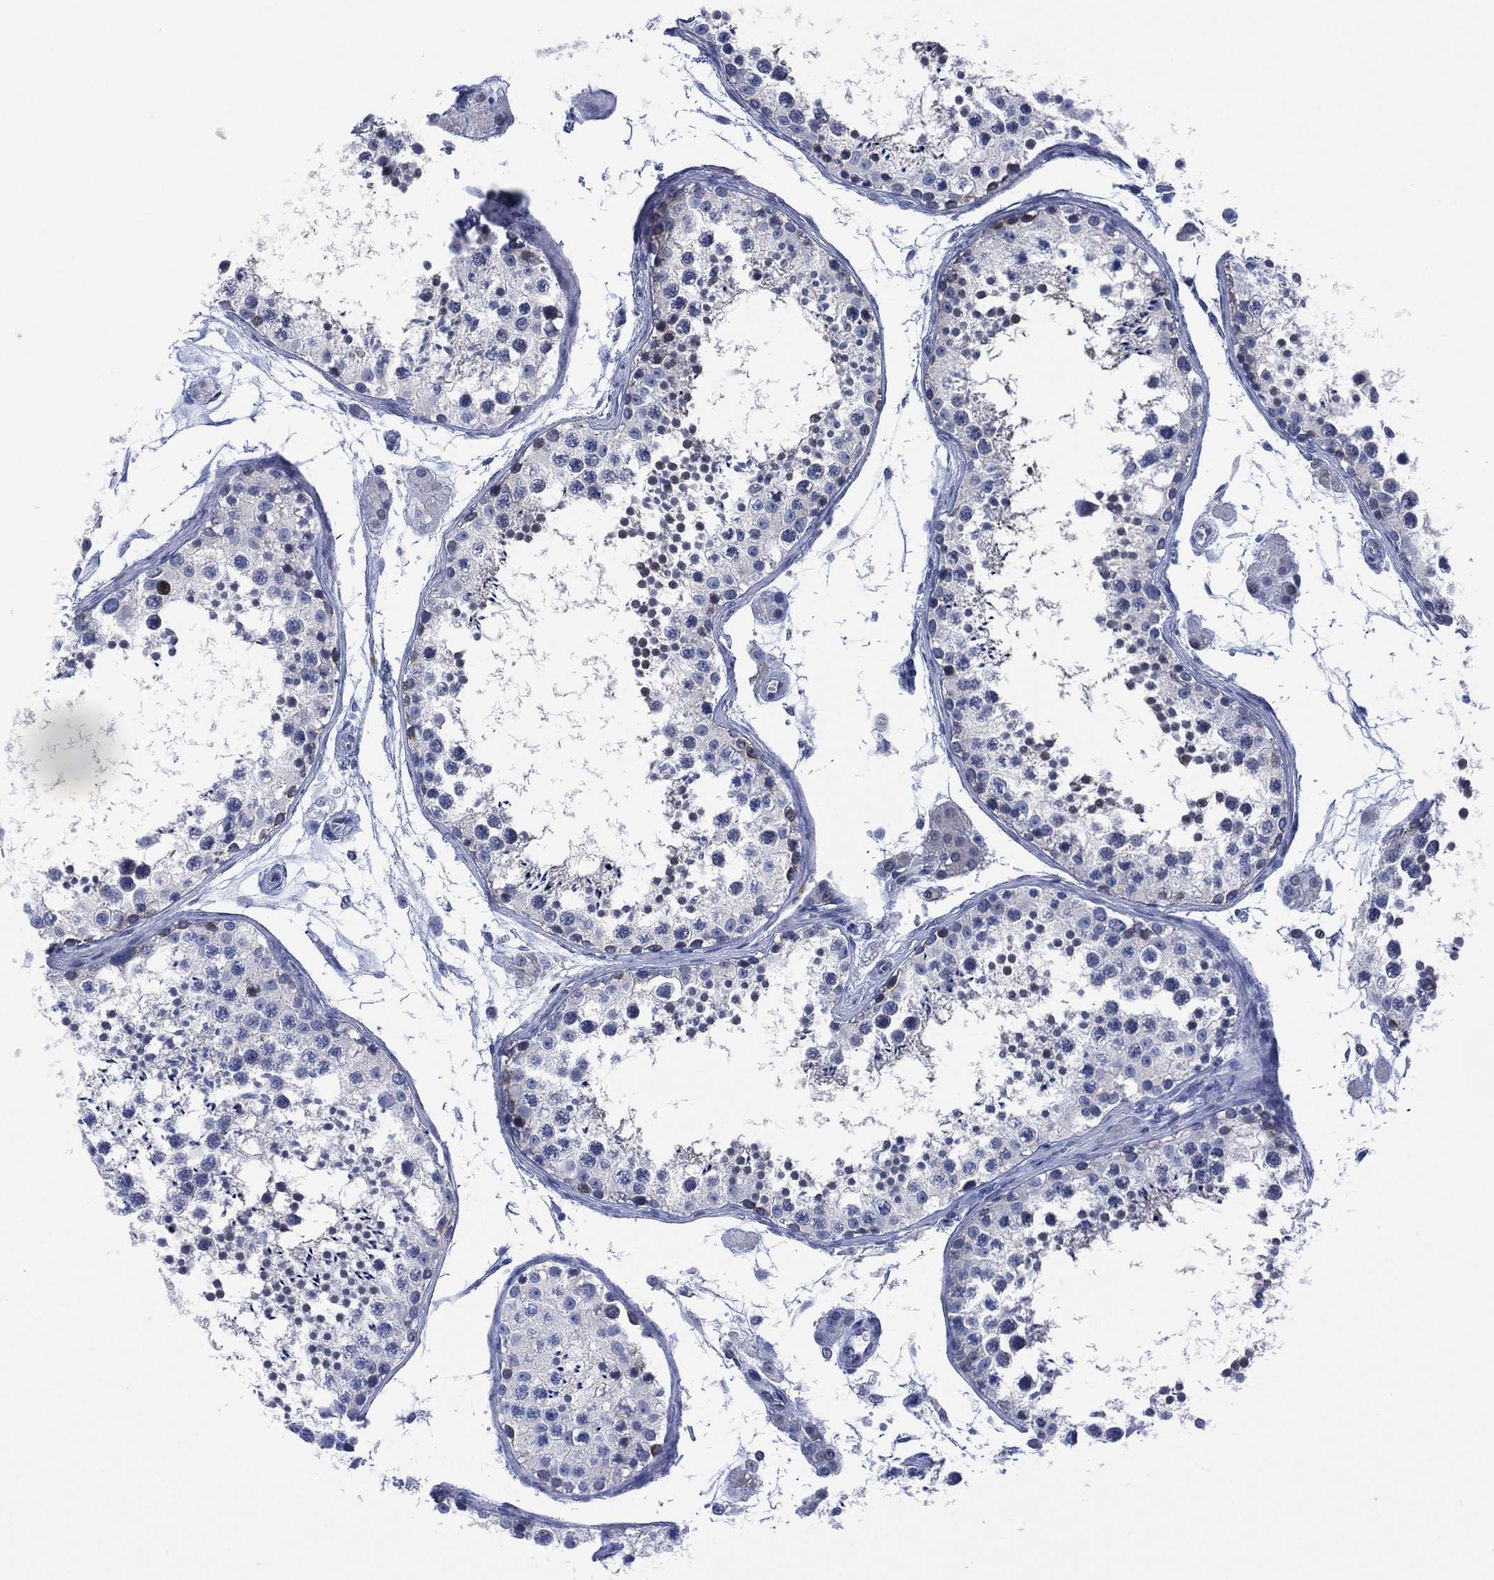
{"staining": {"intensity": "negative", "quantity": "none", "location": "none"}, "tissue": "testis", "cell_type": "Cells in seminiferous ducts", "image_type": "normal", "snomed": [{"axis": "morphology", "description": "Normal tissue, NOS"}, {"axis": "topography", "description": "Testis"}], "caption": "This is an IHC image of unremarkable testis. There is no expression in cells in seminiferous ducts.", "gene": "SLC4A4", "patient": {"sex": "male", "age": 41}}